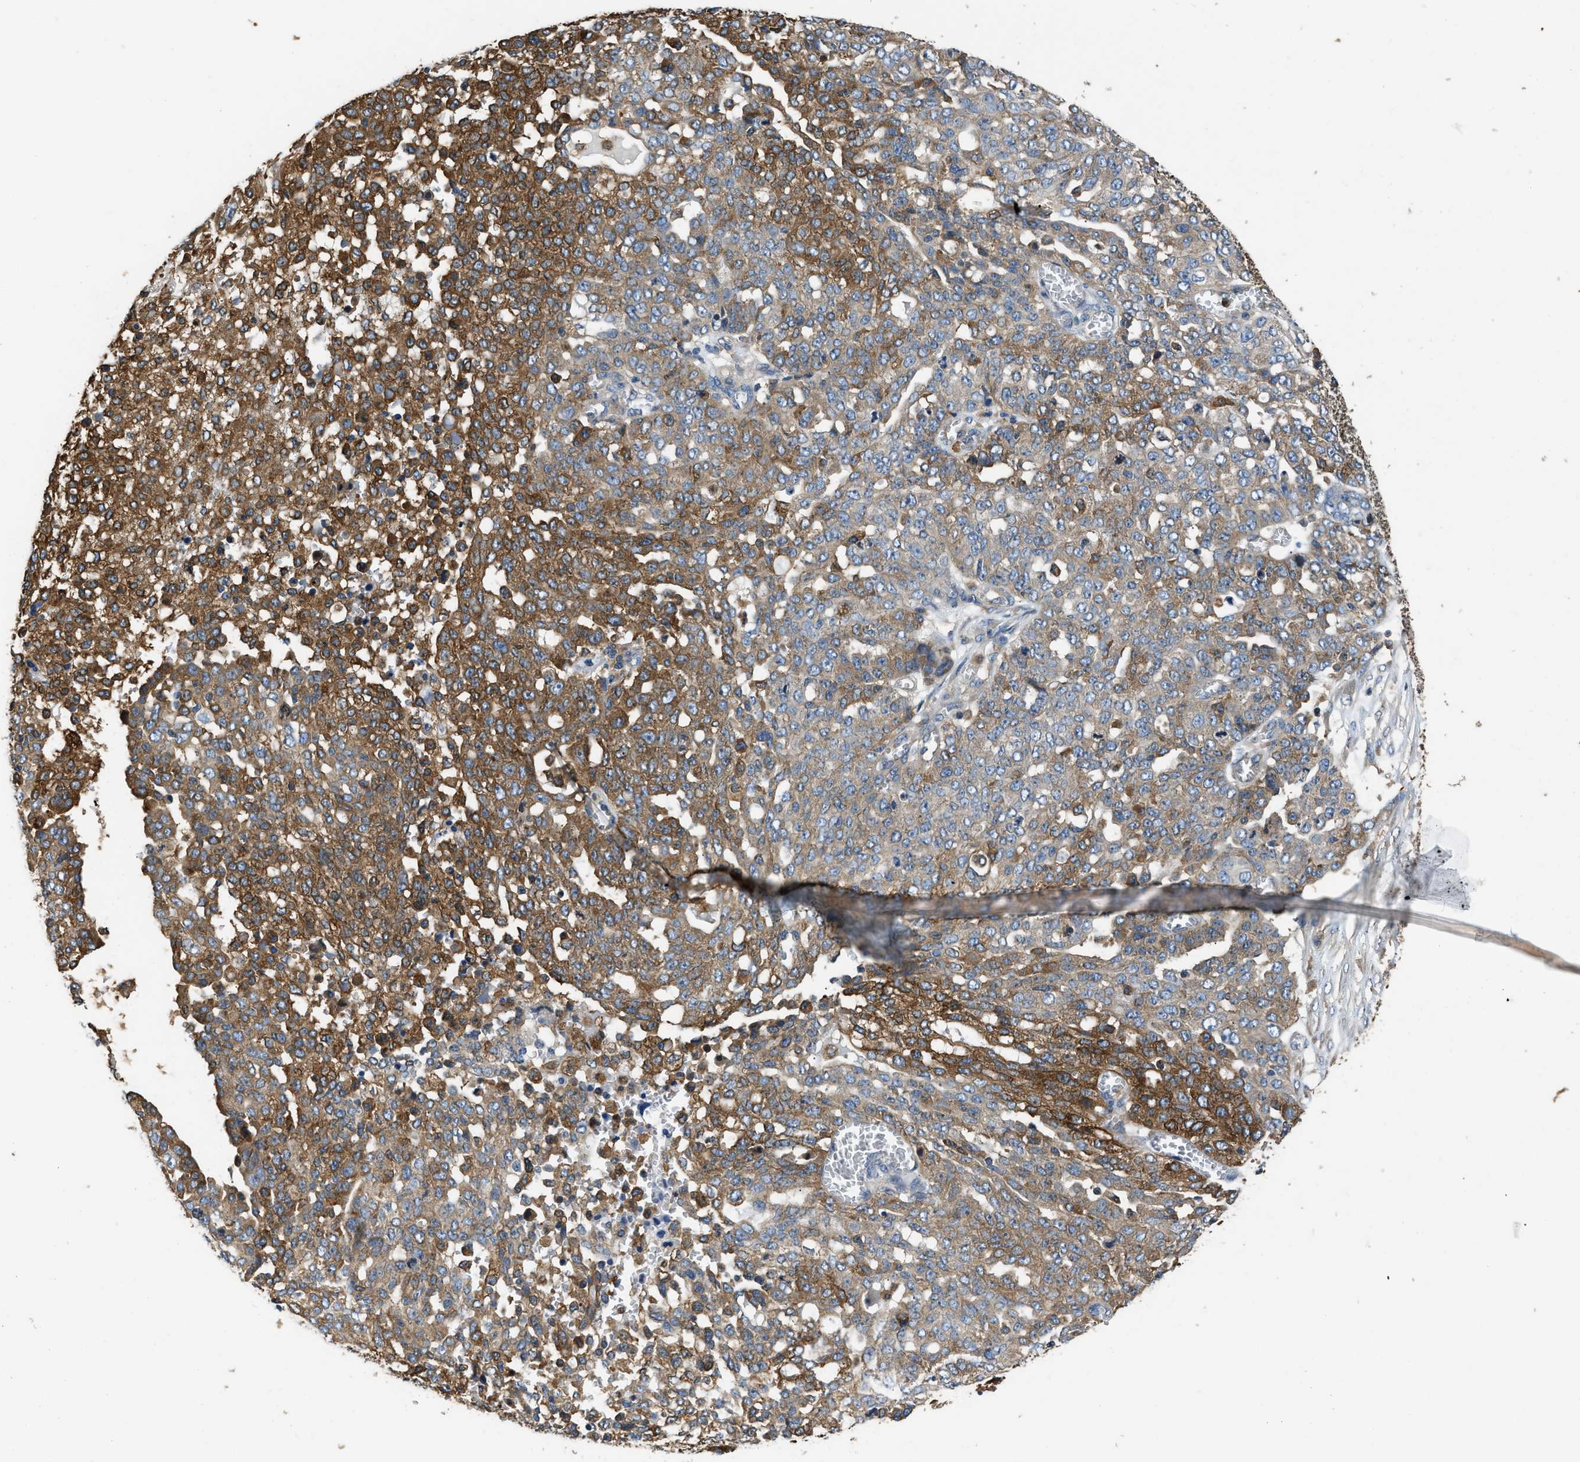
{"staining": {"intensity": "strong", "quantity": "25%-75%", "location": "cytoplasmic/membranous"}, "tissue": "ovarian cancer", "cell_type": "Tumor cells", "image_type": "cancer", "snomed": [{"axis": "morphology", "description": "Cystadenocarcinoma, serous, NOS"}, {"axis": "topography", "description": "Soft tissue"}, {"axis": "topography", "description": "Ovary"}], "caption": "A brown stain labels strong cytoplasmic/membranous positivity of a protein in human ovarian serous cystadenocarcinoma tumor cells.", "gene": "PKM", "patient": {"sex": "female", "age": 57}}